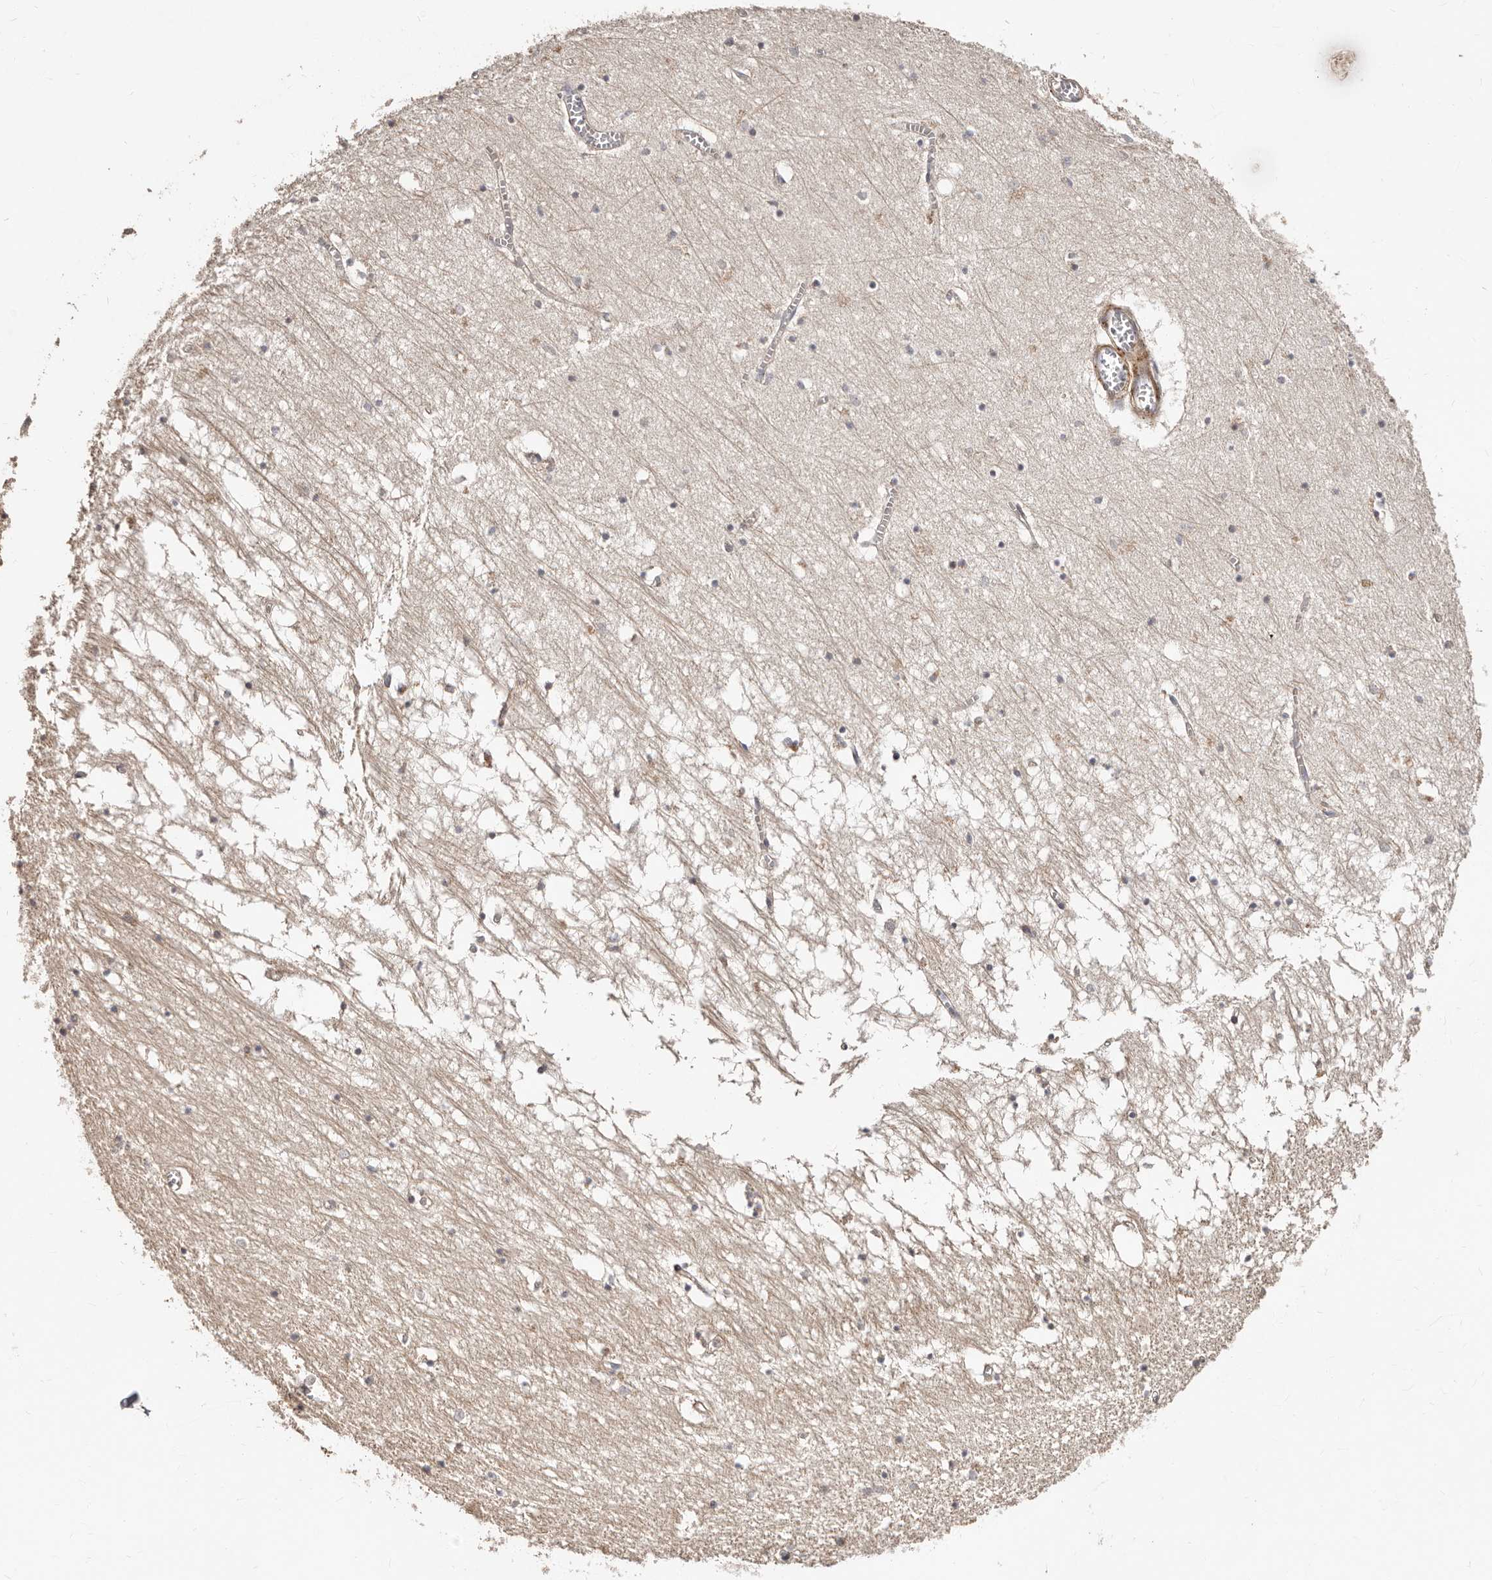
{"staining": {"intensity": "negative", "quantity": "none", "location": "none"}, "tissue": "hippocampus", "cell_type": "Glial cells", "image_type": "normal", "snomed": [{"axis": "morphology", "description": "Normal tissue, NOS"}, {"axis": "topography", "description": "Hippocampus"}], "caption": "The histopathology image demonstrates no significant staining in glial cells of hippocampus.", "gene": "APOL6", "patient": {"sex": "male", "age": 70}}